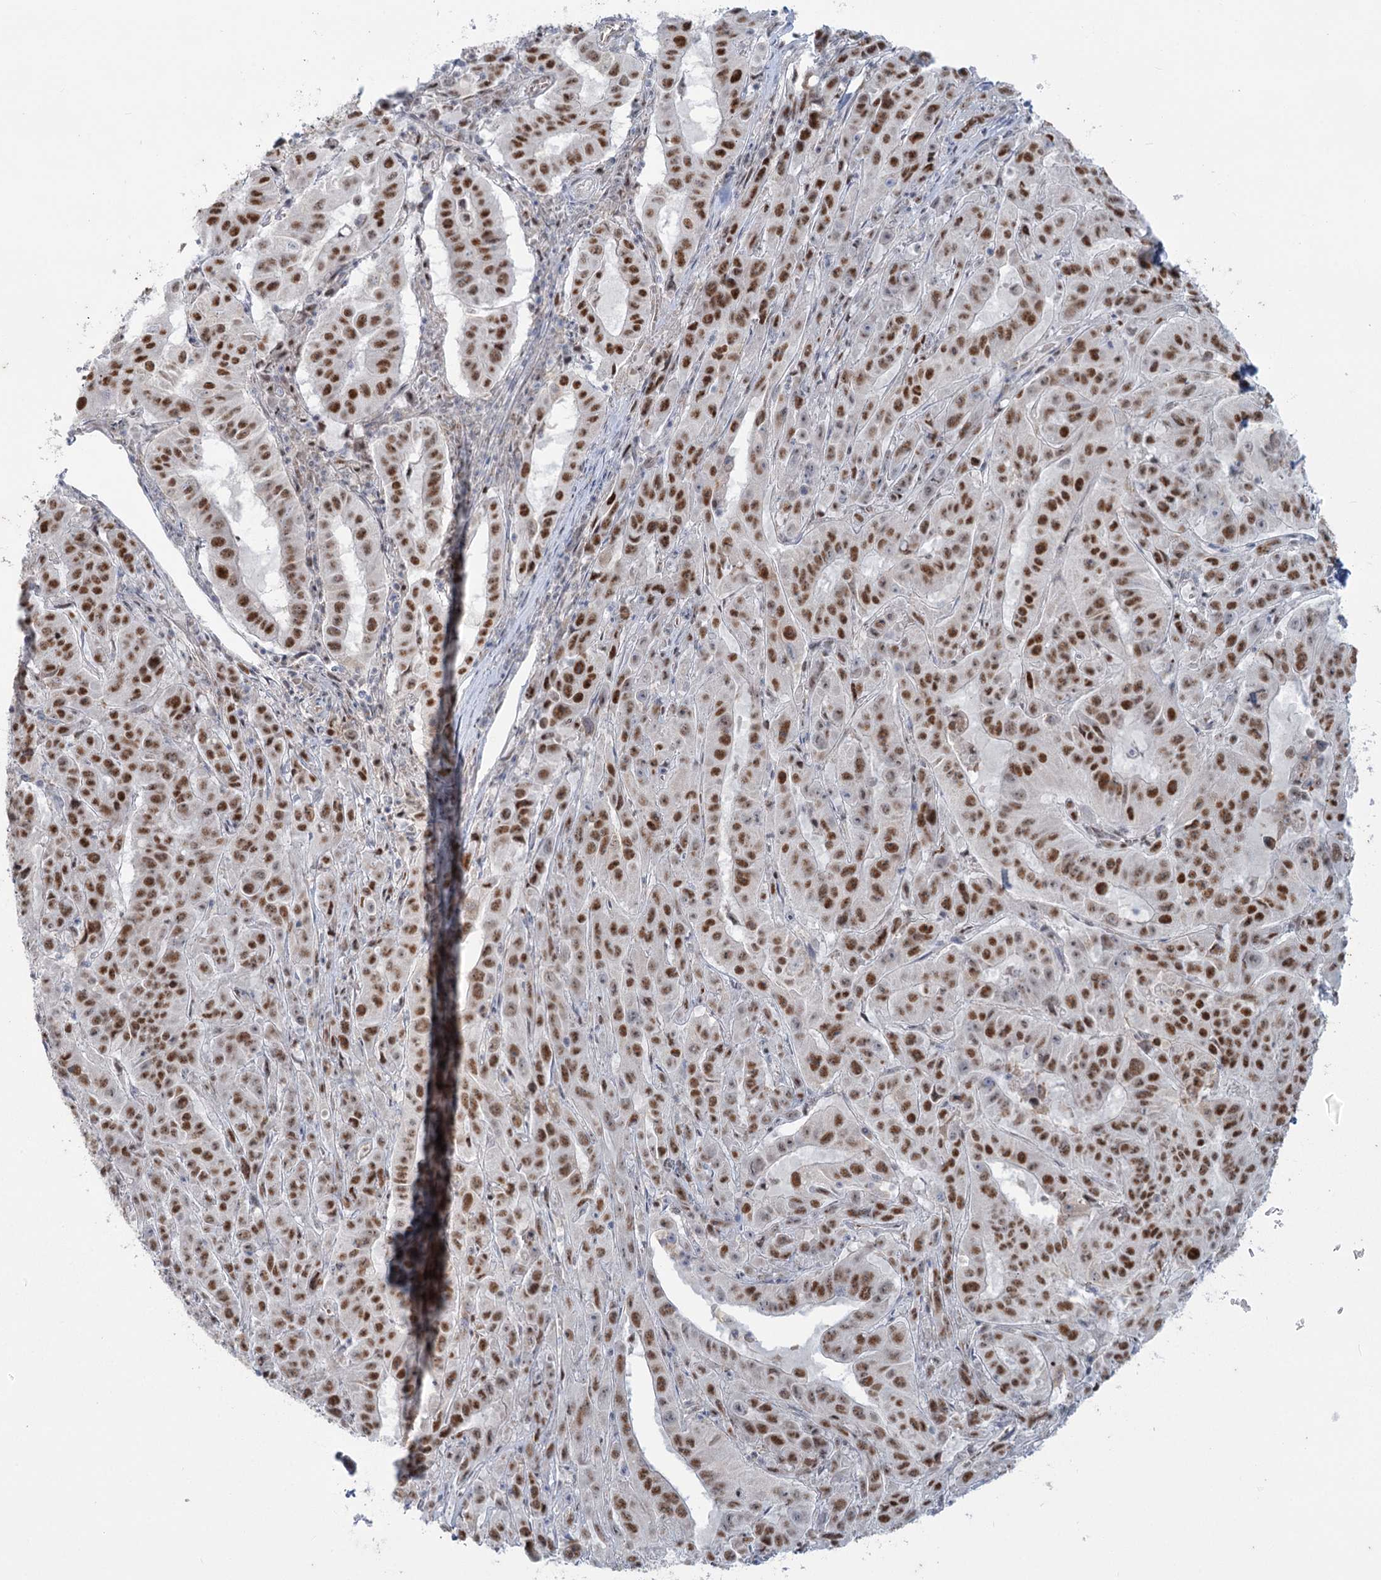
{"staining": {"intensity": "strong", "quantity": ">75%", "location": "nuclear"}, "tissue": "pancreatic cancer", "cell_type": "Tumor cells", "image_type": "cancer", "snomed": [{"axis": "morphology", "description": "Adenocarcinoma, NOS"}, {"axis": "topography", "description": "Pancreas"}], "caption": "IHC photomicrograph of neoplastic tissue: adenocarcinoma (pancreatic) stained using immunohistochemistry (IHC) demonstrates high levels of strong protein expression localized specifically in the nuclear of tumor cells, appearing as a nuclear brown color.", "gene": "MTG1", "patient": {"sex": "male", "age": 63}}